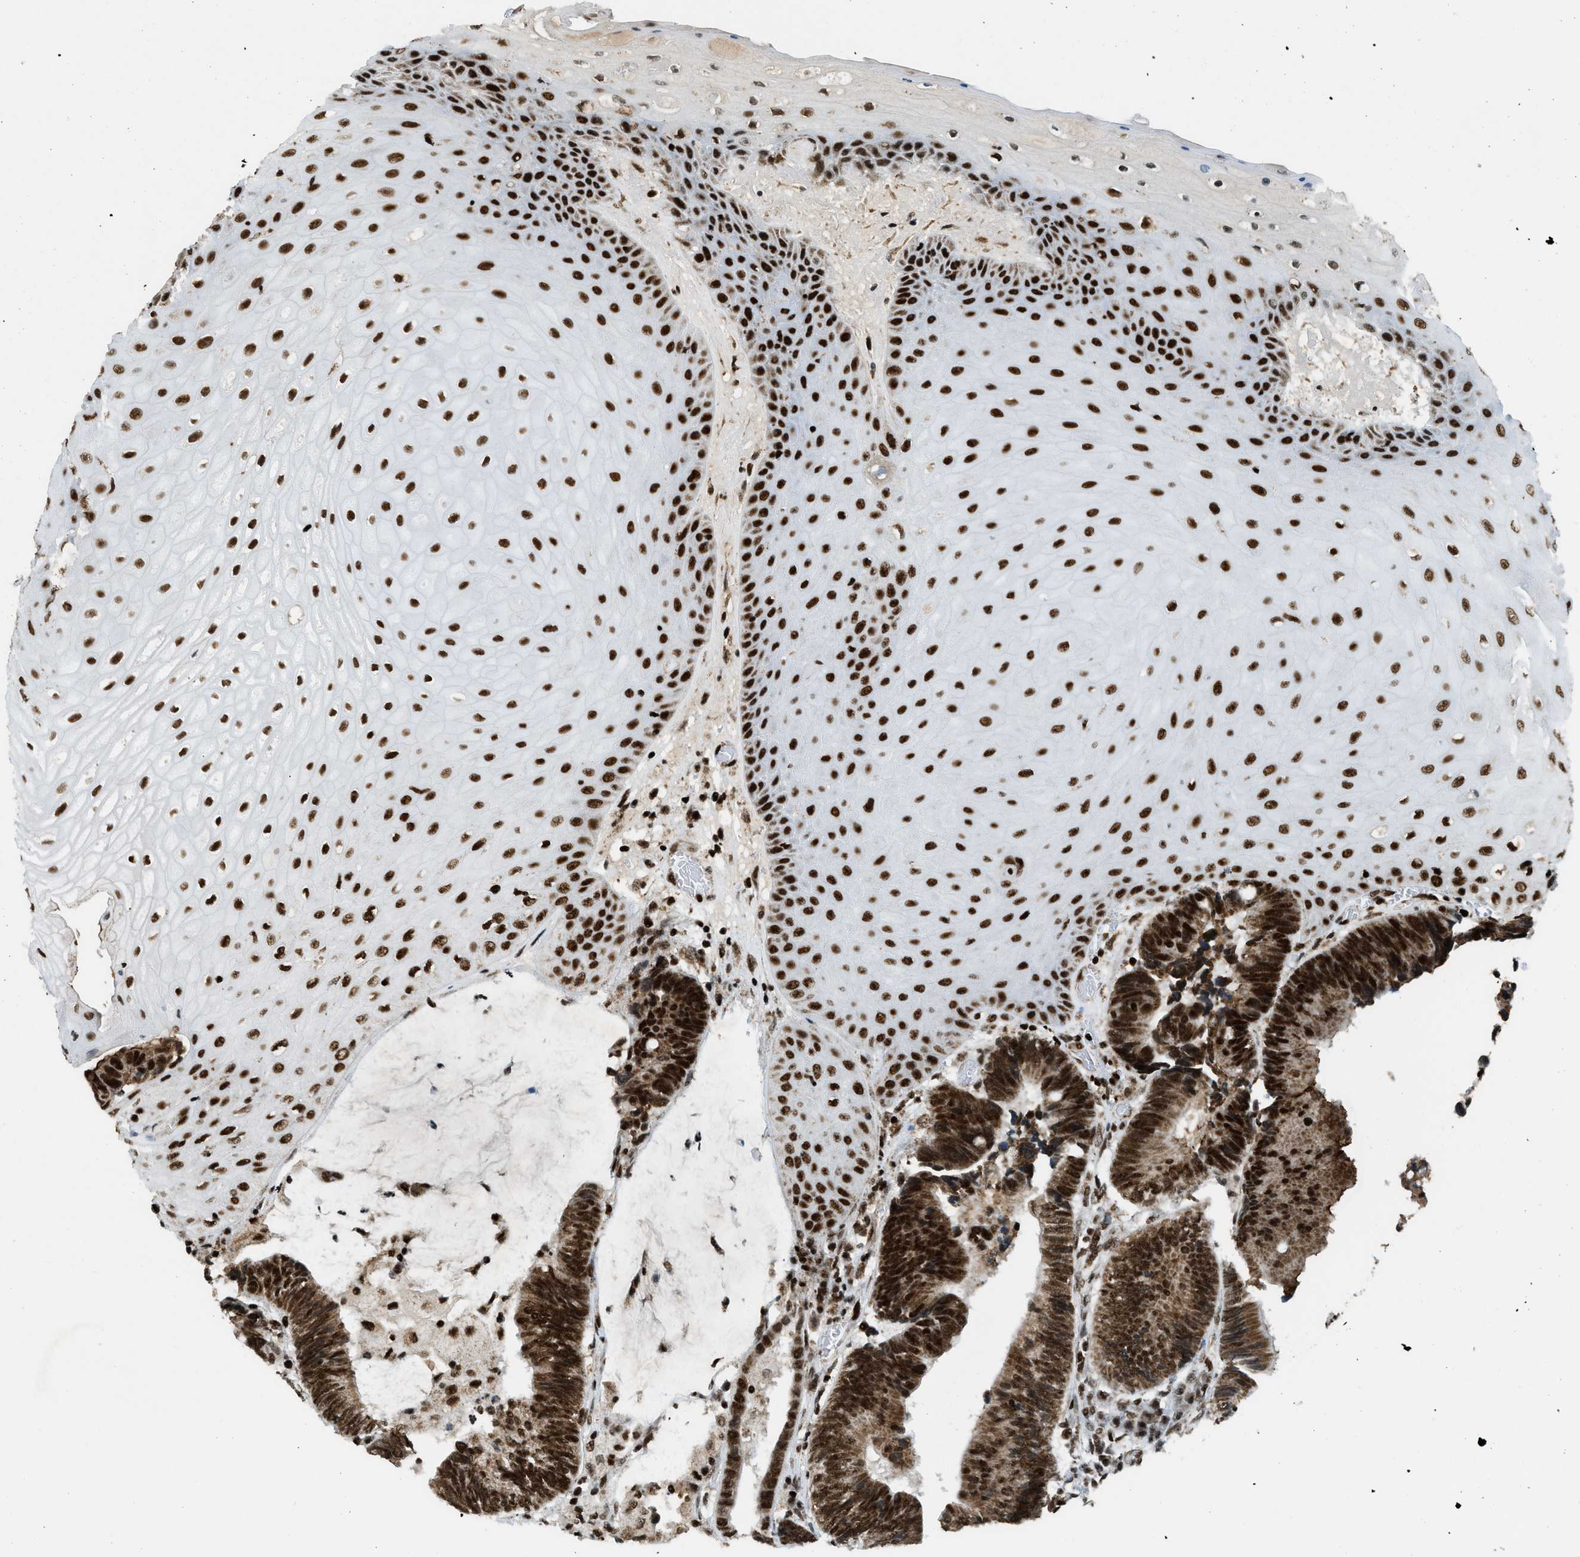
{"staining": {"intensity": "strong", "quantity": ">75%", "location": "cytoplasmic/membranous,nuclear"}, "tissue": "colorectal cancer", "cell_type": "Tumor cells", "image_type": "cancer", "snomed": [{"axis": "morphology", "description": "Adenocarcinoma, NOS"}, {"axis": "topography", "description": "Rectum"}, {"axis": "topography", "description": "Anal"}], "caption": "Colorectal adenocarcinoma stained with a protein marker exhibits strong staining in tumor cells.", "gene": "GABPB1", "patient": {"sex": "female", "age": 89}}